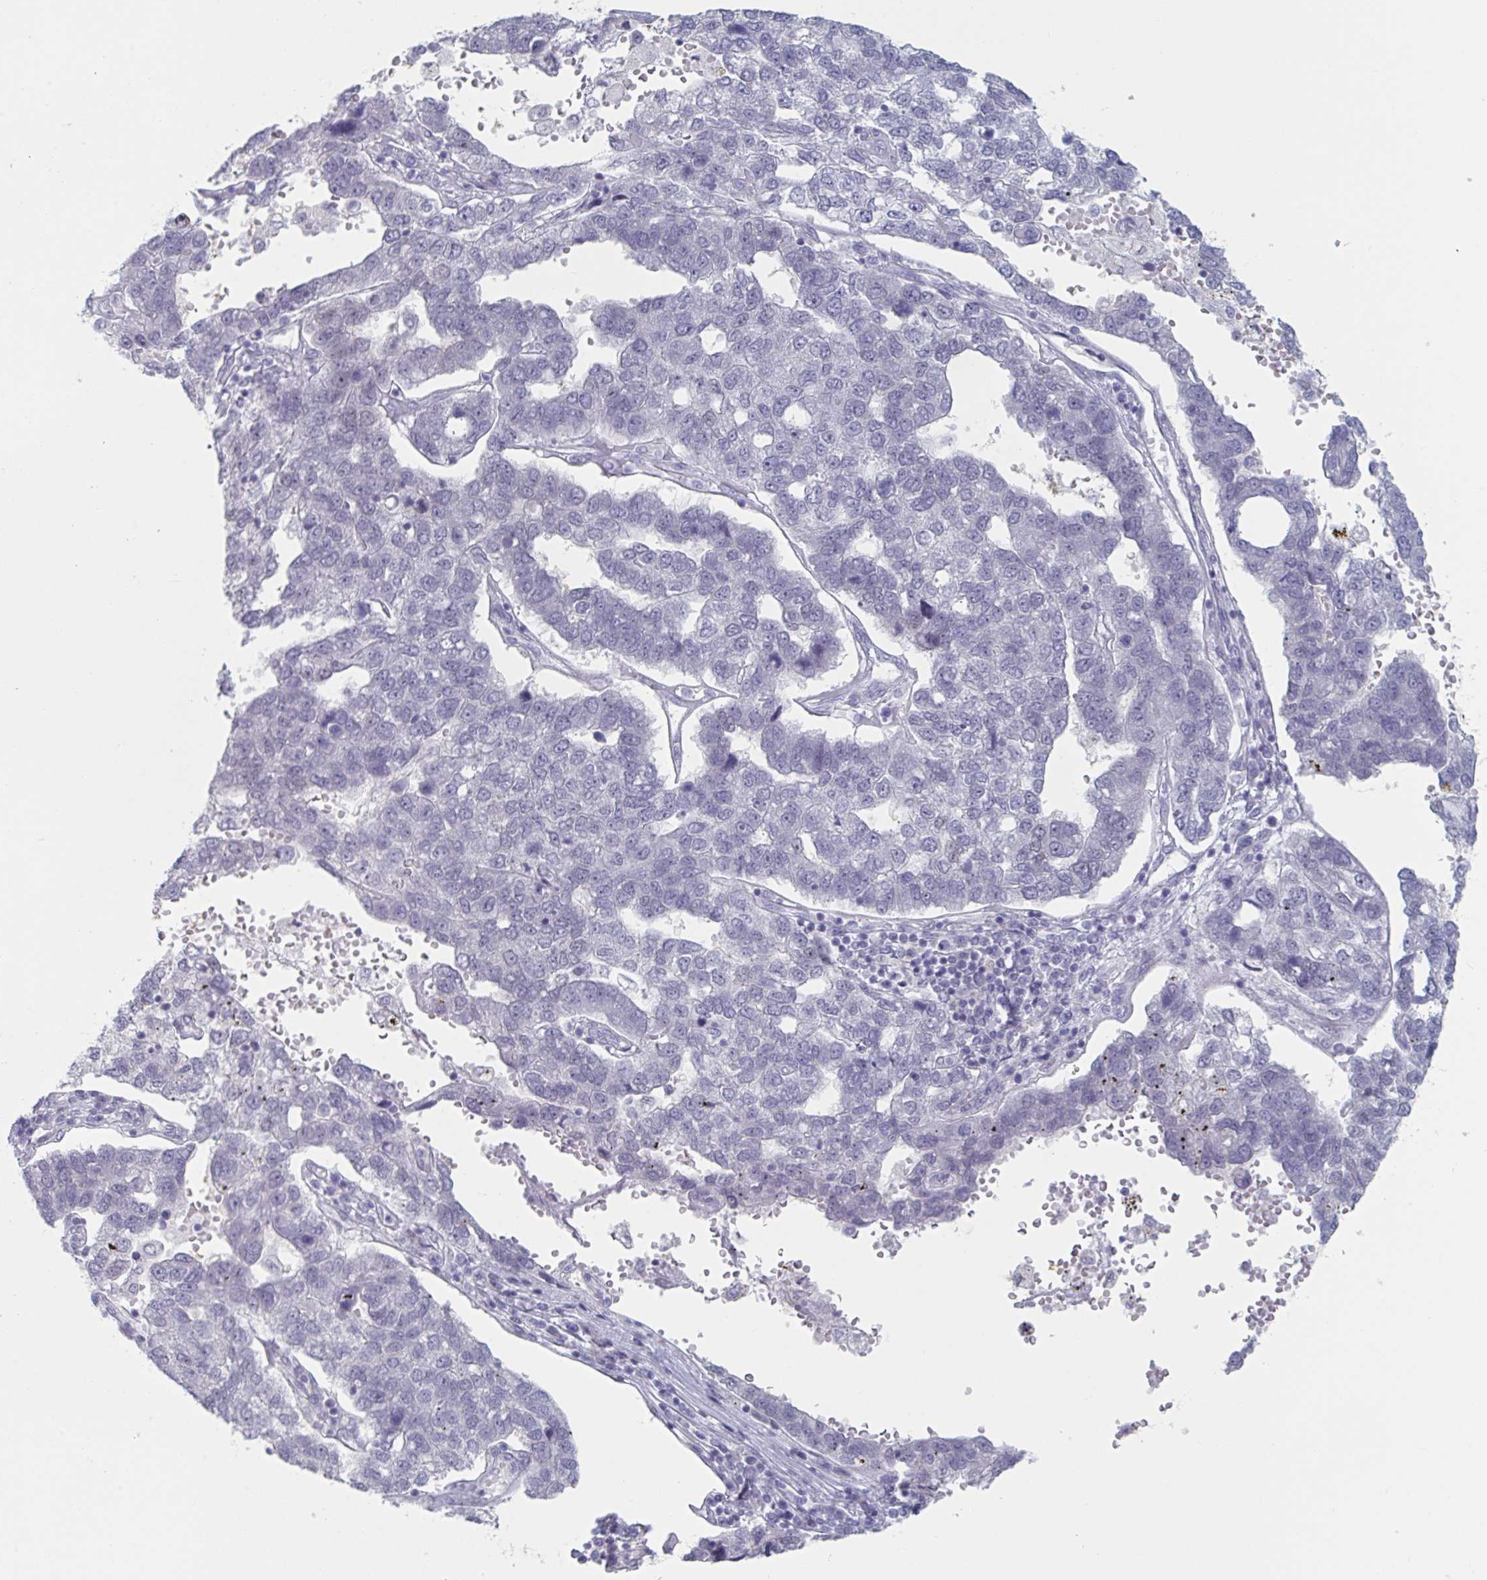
{"staining": {"intensity": "negative", "quantity": "none", "location": "none"}, "tissue": "pancreatic cancer", "cell_type": "Tumor cells", "image_type": "cancer", "snomed": [{"axis": "morphology", "description": "Adenocarcinoma, NOS"}, {"axis": "topography", "description": "Pancreas"}], "caption": "A photomicrograph of human adenocarcinoma (pancreatic) is negative for staining in tumor cells.", "gene": "FOXA1", "patient": {"sex": "female", "age": 61}}